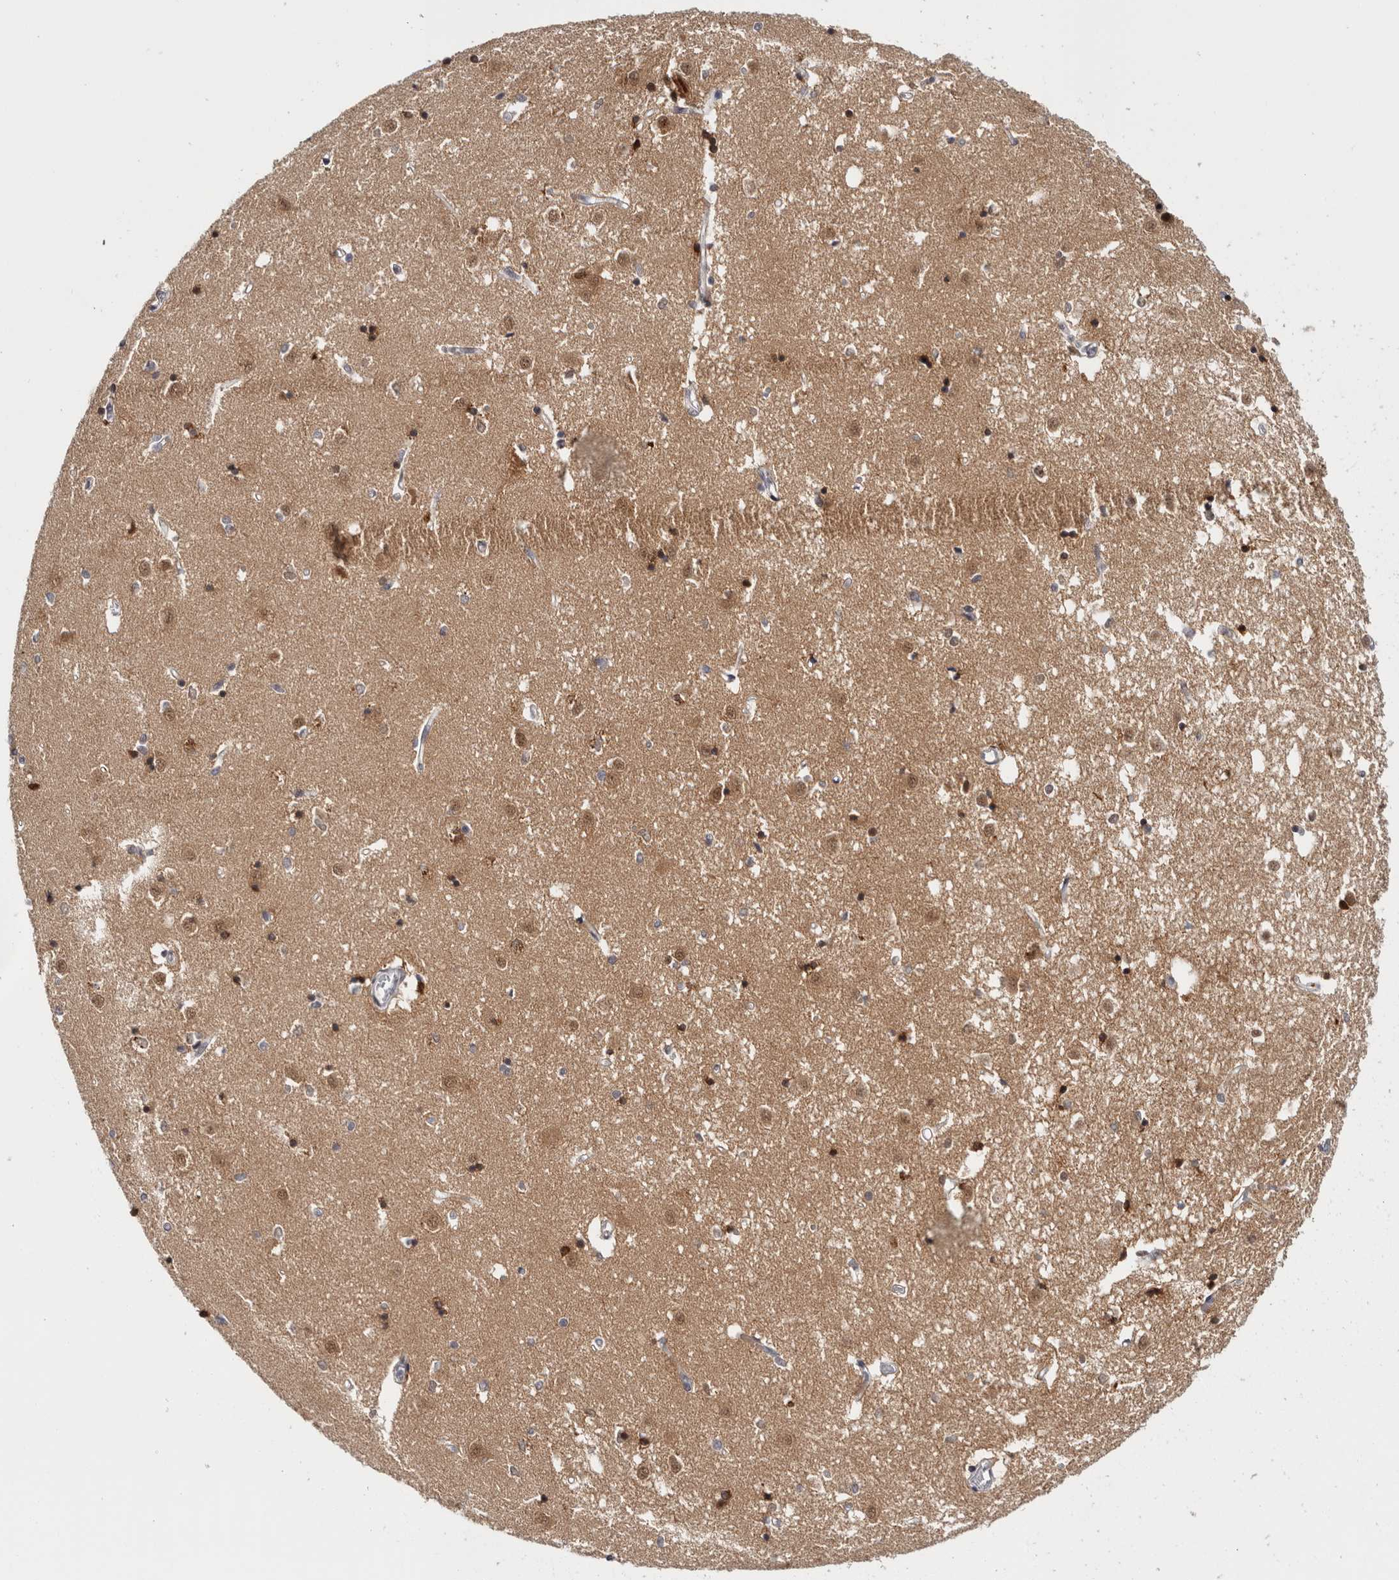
{"staining": {"intensity": "strong", "quantity": "25%-75%", "location": "nuclear"}, "tissue": "caudate", "cell_type": "Glial cells", "image_type": "normal", "snomed": [{"axis": "morphology", "description": "Normal tissue, NOS"}, {"axis": "topography", "description": "Lateral ventricle wall"}], "caption": "Strong nuclear positivity is seen in approximately 25%-75% of glial cells in normal caudate.", "gene": "MKNK1", "patient": {"sex": "male", "age": 45}}